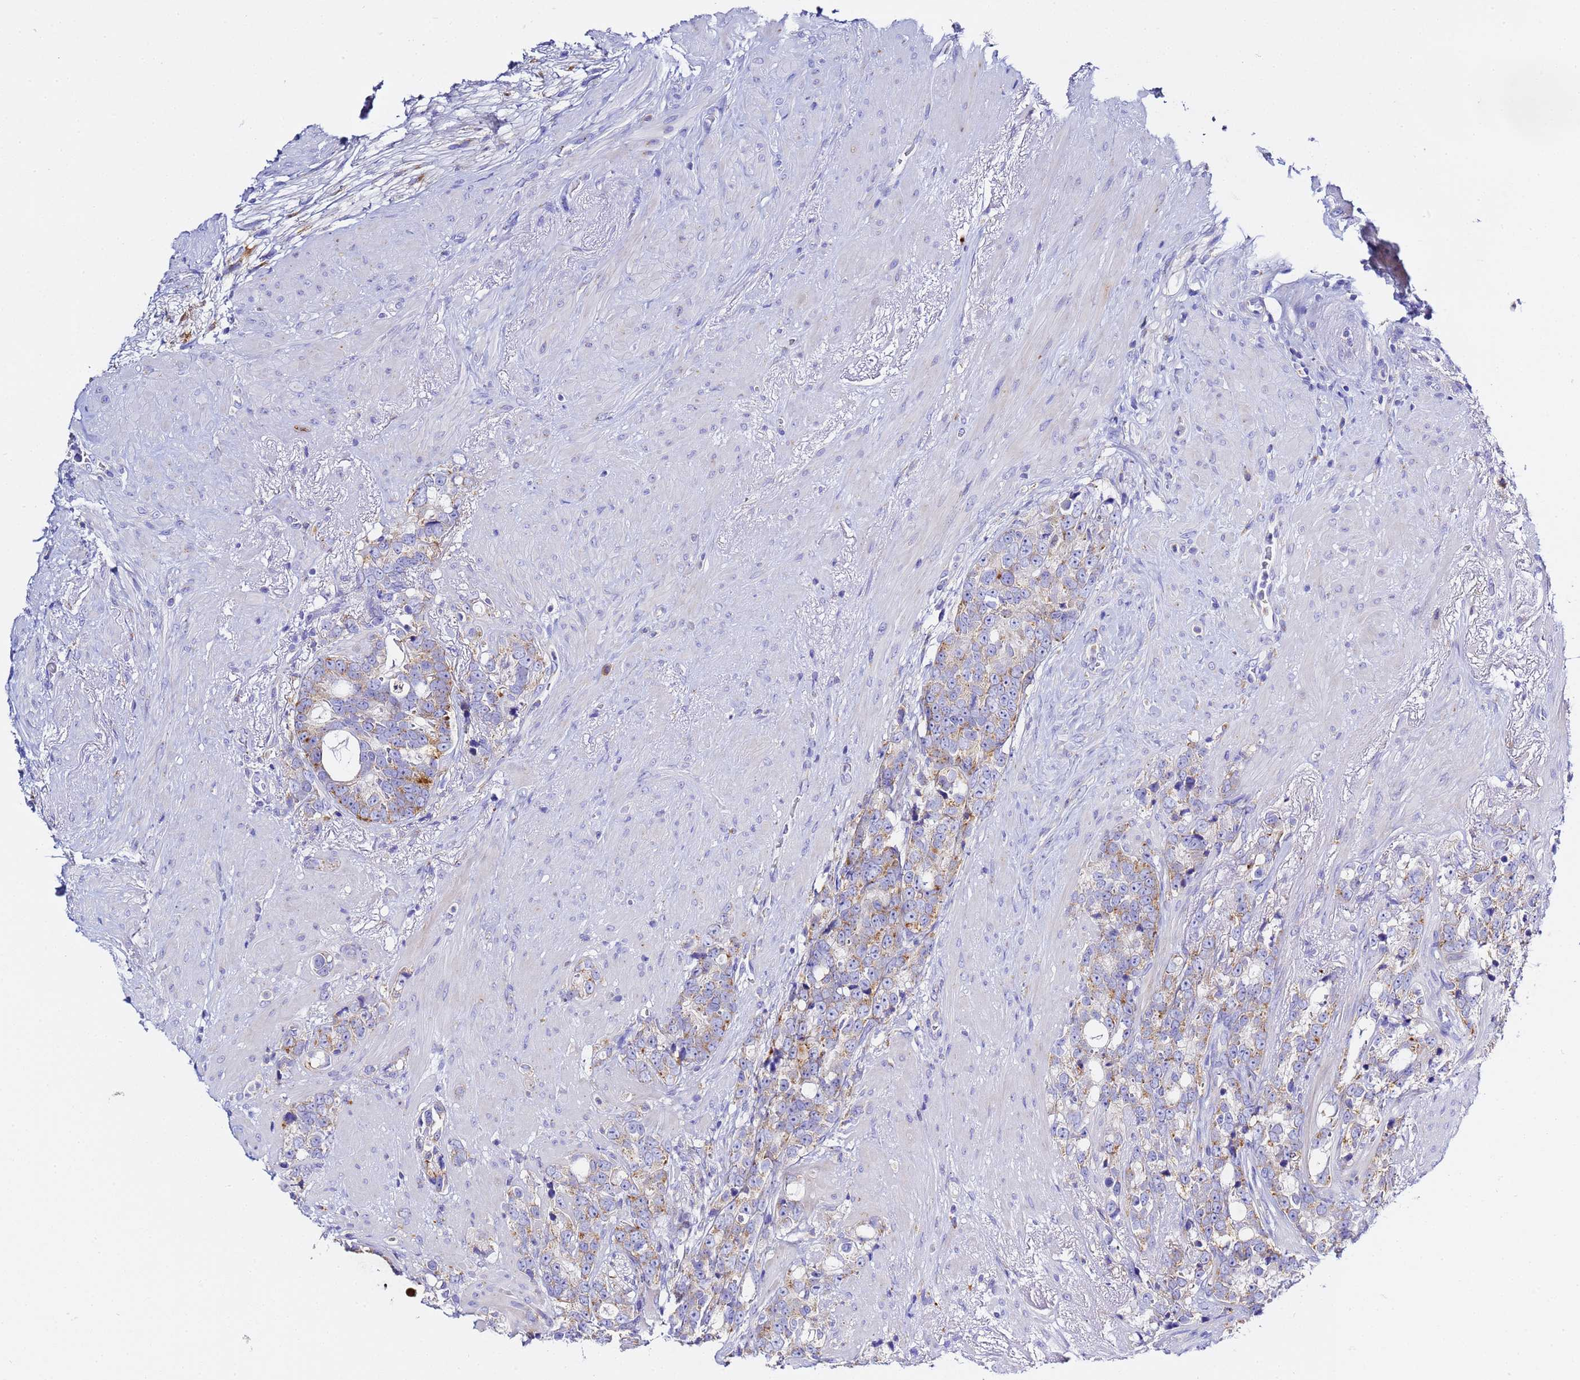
{"staining": {"intensity": "moderate", "quantity": ">75%", "location": "cytoplasmic/membranous"}, "tissue": "prostate cancer", "cell_type": "Tumor cells", "image_type": "cancer", "snomed": [{"axis": "morphology", "description": "Adenocarcinoma, High grade"}, {"axis": "topography", "description": "Prostate"}], "caption": "A medium amount of moderate cytoplasmic/membranous staining is seen in about >75% of tumor cells in prostate high-grade adenocarcinoma tissue.", "gene": "VTI1B", "patient": {"sex": "male", "age": 74}}